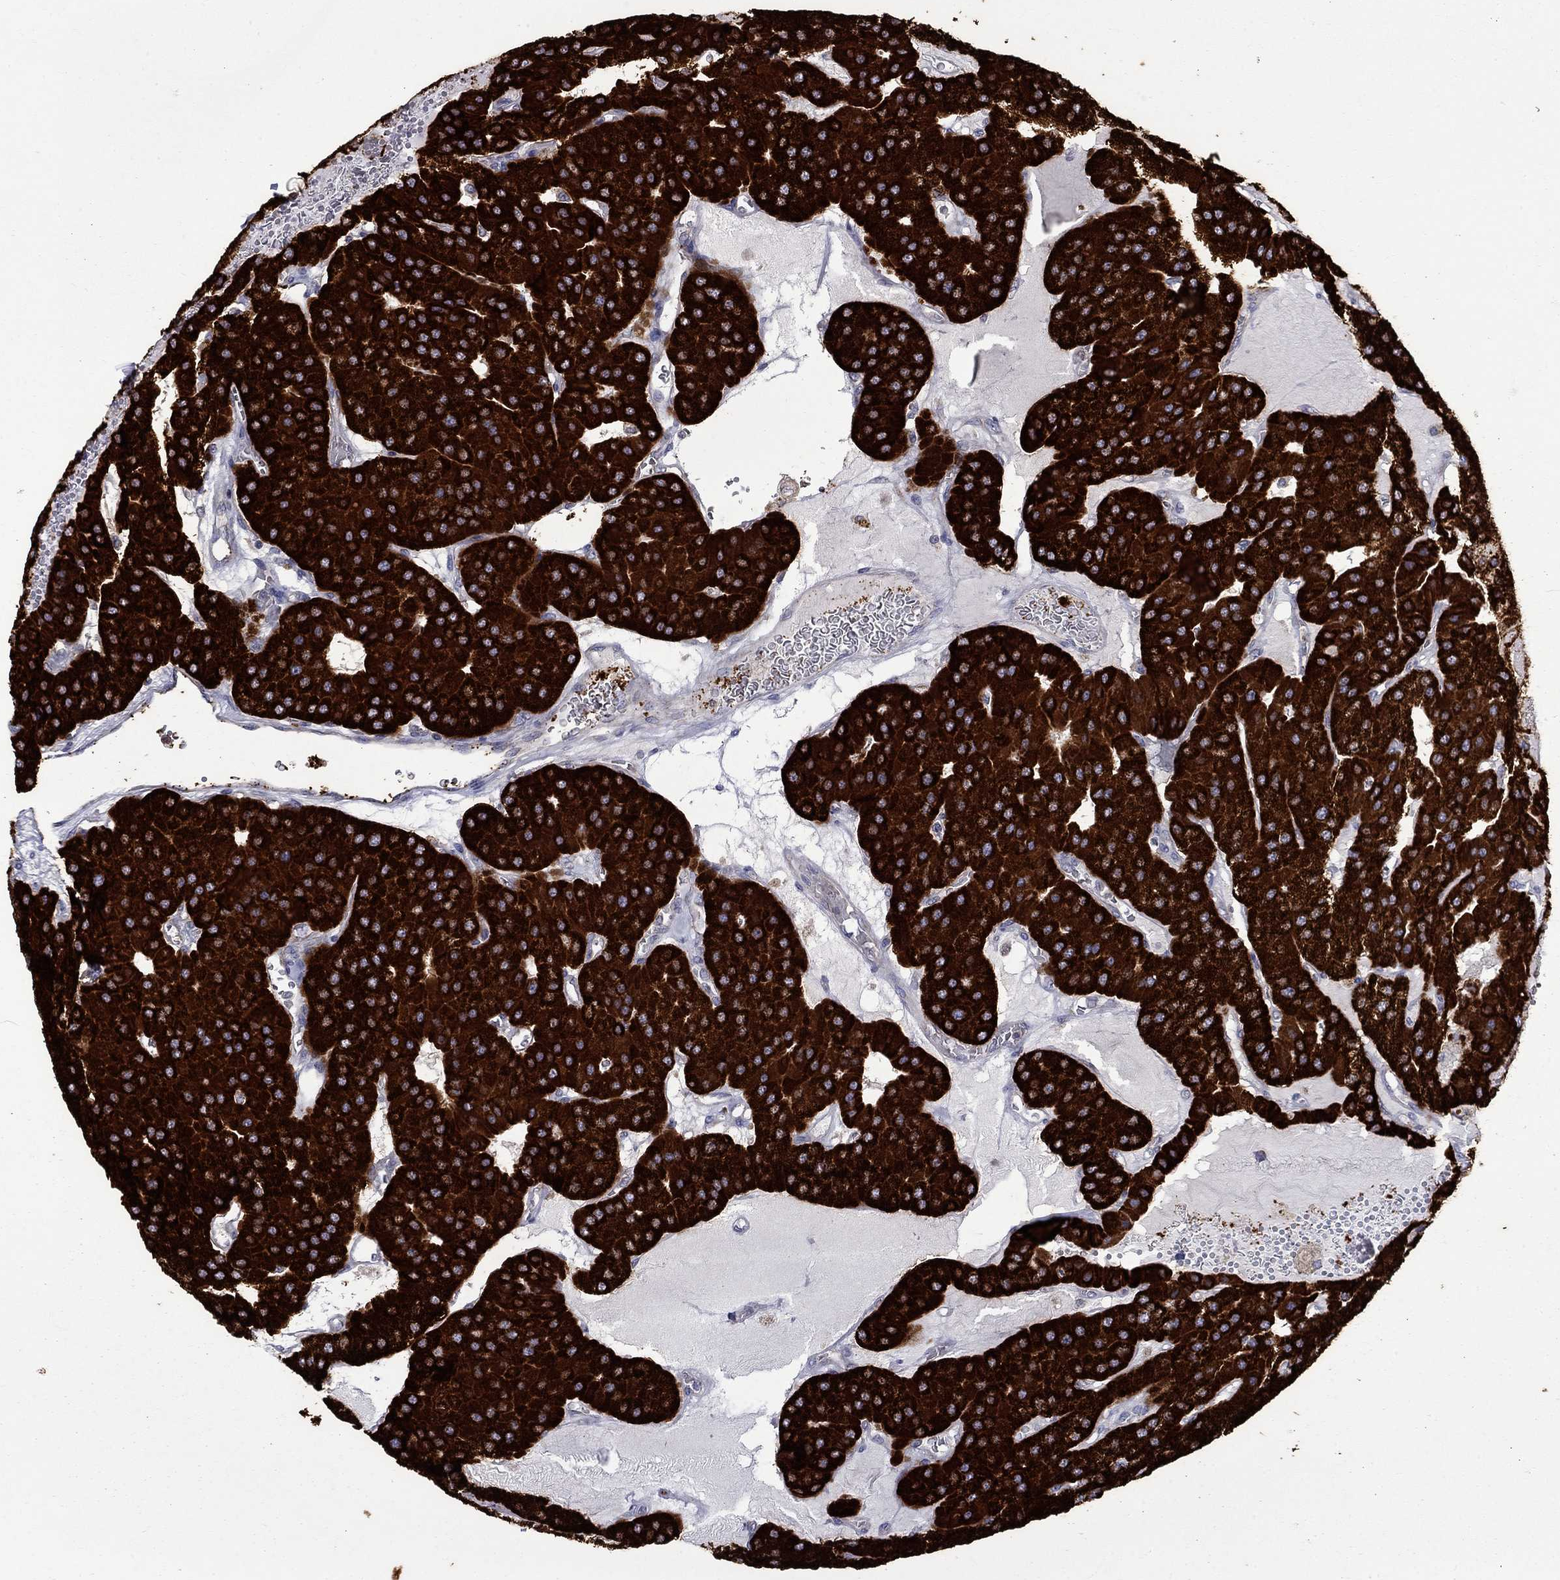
{"staining": {"intensity": "strong", "quantity": ">75%", "location": "cytoplasmic/membranous"}, "tissue": "parathyroid gland", "cell_type": "Glandular cells", "image_type": "normal", "snomed": [{"axis": "morphology", "description": "Normal tissue, NOS"}, {"axis": "morphology", "description": "Adenoma, NOS"}, {"axis": "topography", "description": "Parathyroid gland"}], "caption": "The immunohistochemical stain highlights strong cytoplasmic/membranous staining in glandular cells of unremarkable parathyroid gland.", "gene": "CISD1", "patient": {"sex": "female", "age": 86}}